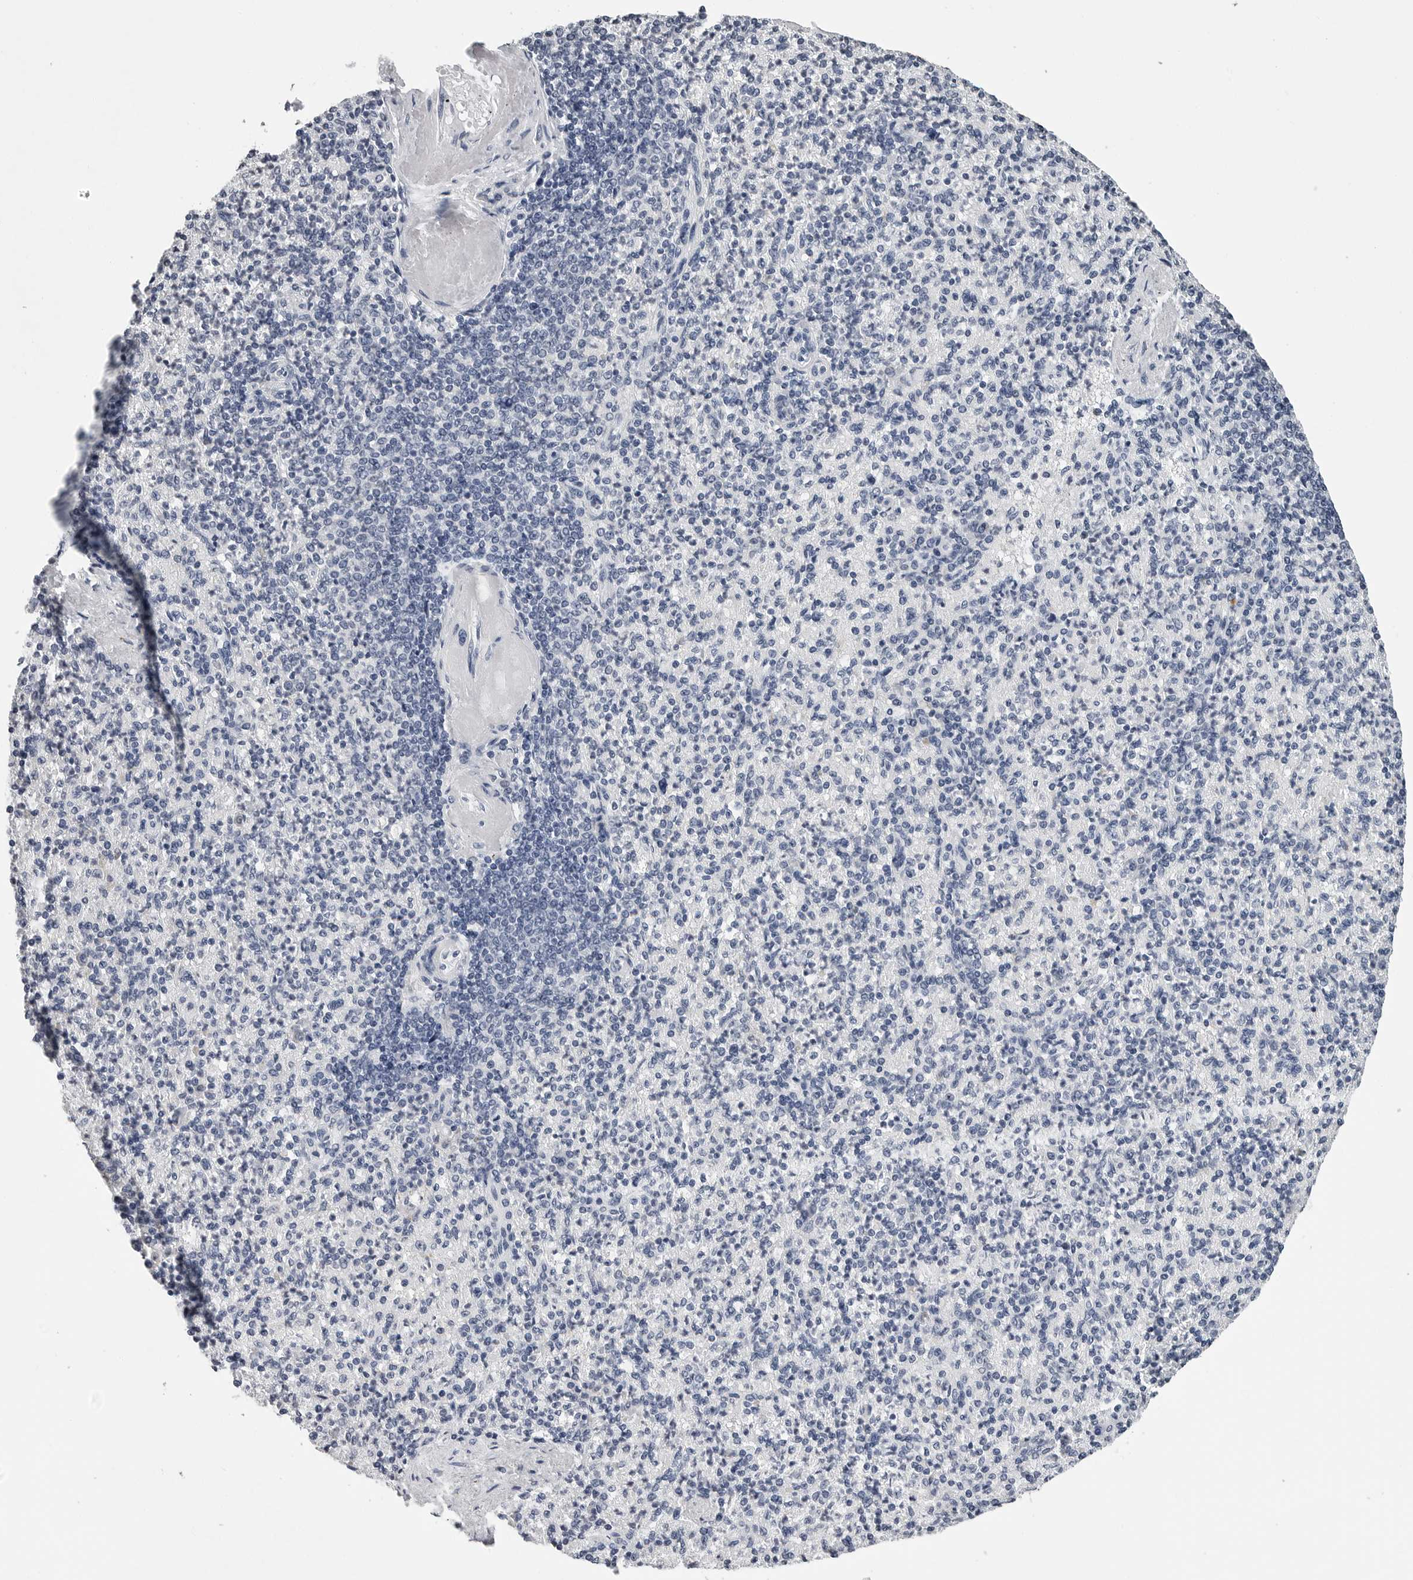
{"staining": {"intensity": "negative", "quantity": "none", "location": "none"}, "tissue": "spleen", "cell_type": "Cells in red pulp", "image_type": "normal", "snomed": [{"axis": "morphology", "description": "Normal tissue, NOS"}, {"axis": "topography", "description": "Spleen"}], "caption": "DAB immunohistochemical staining of normal spleen shows no significant expression in cells in red pulp.", "gene": "GNL2", "patient": {"sex": "female", "age": 74}}